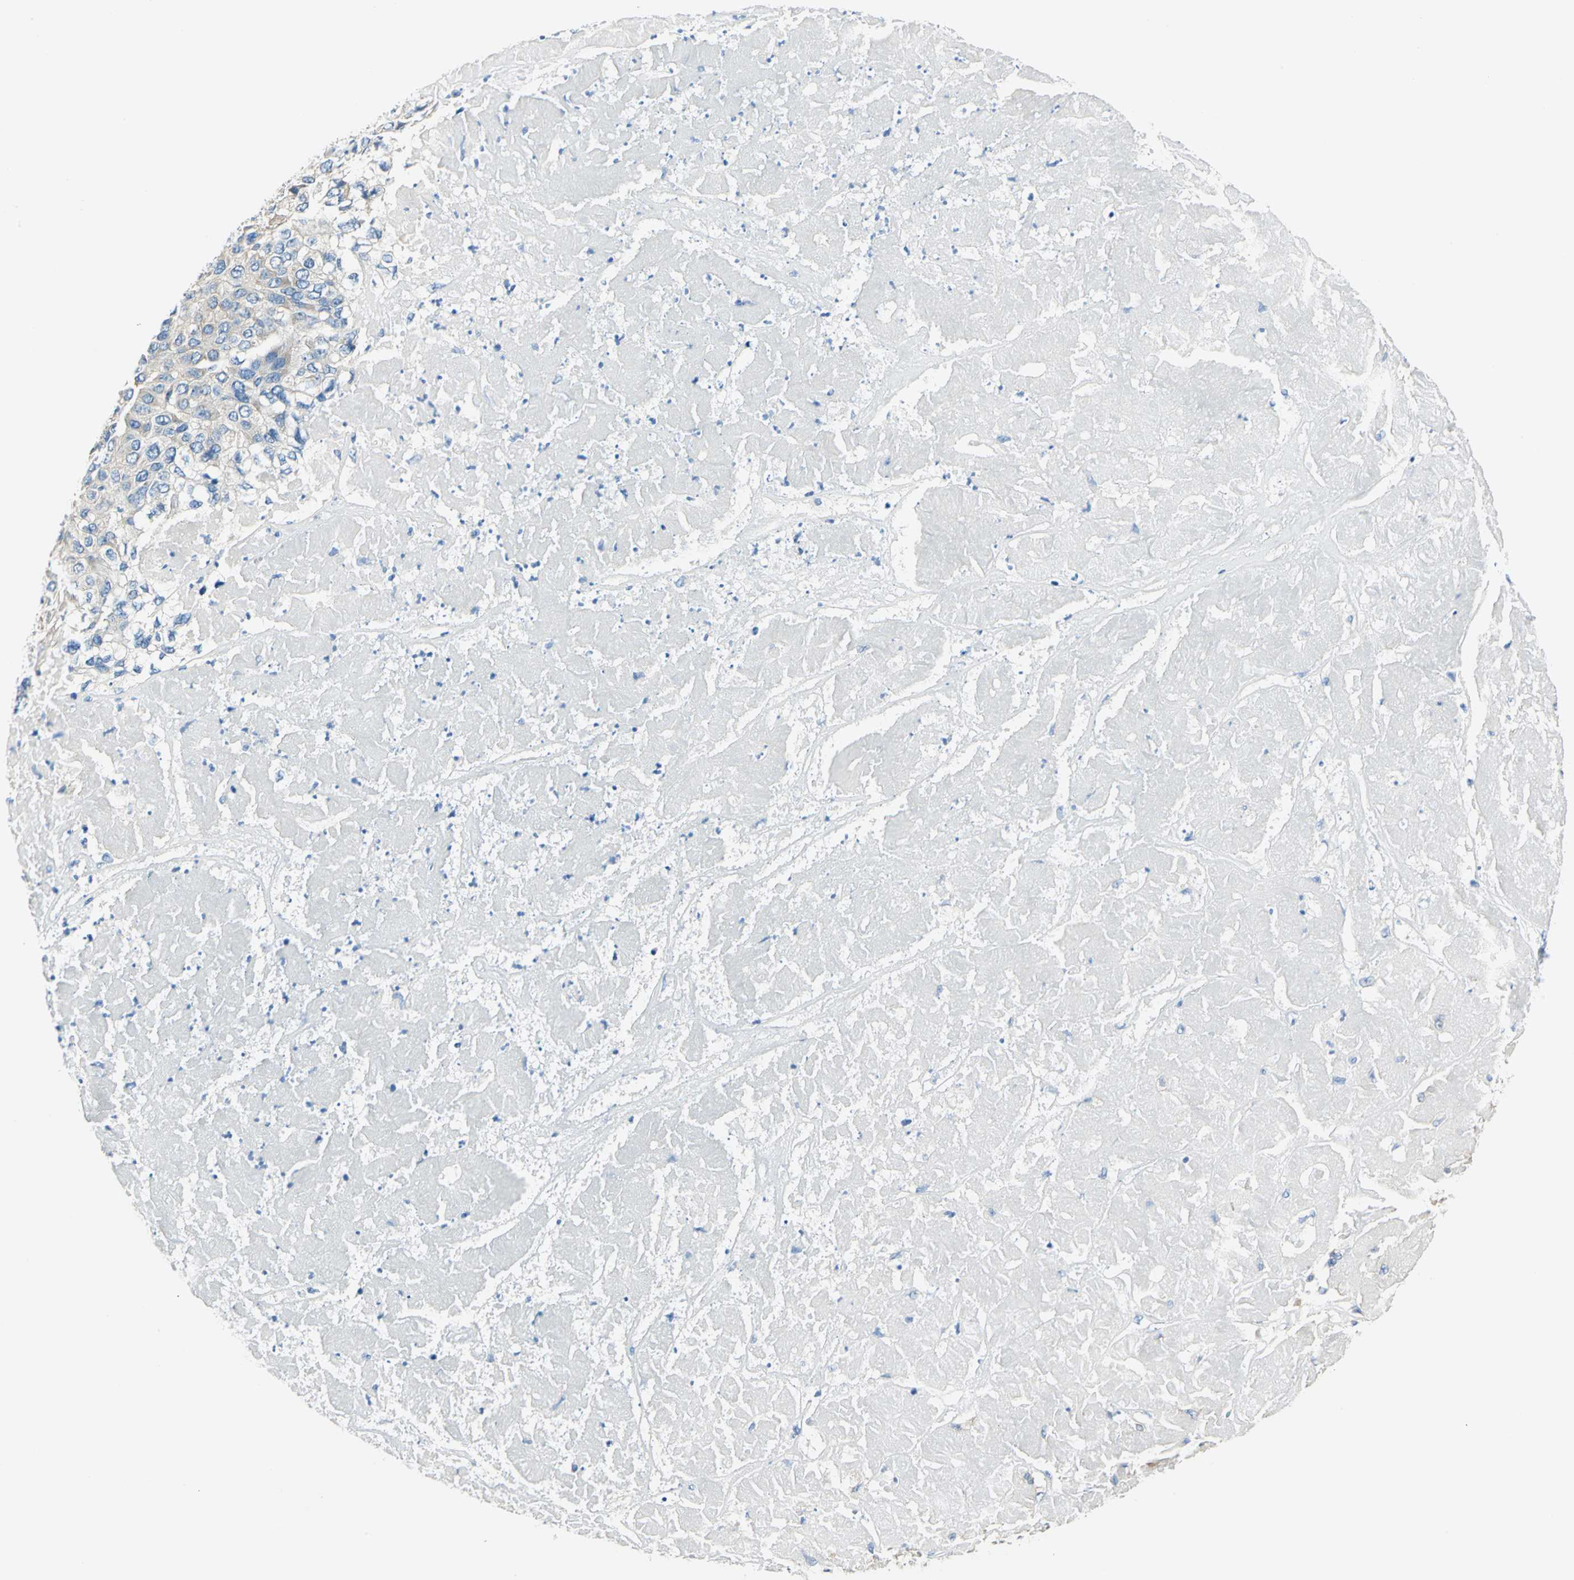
{"staining": {"intensity": "weak", "quantity": "25%-75%", "location": "cytoplasmic/membranous"}, "tissue": "pancreatic cancer", "cell_type": "Tumor cells", "image_type": "cancer", "snomed": [{"axis": "morphology", "description": "Adenocarcinoma, NOS"}, {"axis": "topography", "description": "Pancreas"}], "caption": "Approximately 25%-75% of tumor cells in human adenocarcinoma (pancreatic) display weak cytoplasmic/membranous protein staining as visualized by brown immunohistochemical staining.", "gene": "TRIM25", "patient": {"sex": "male", "age": 50}}